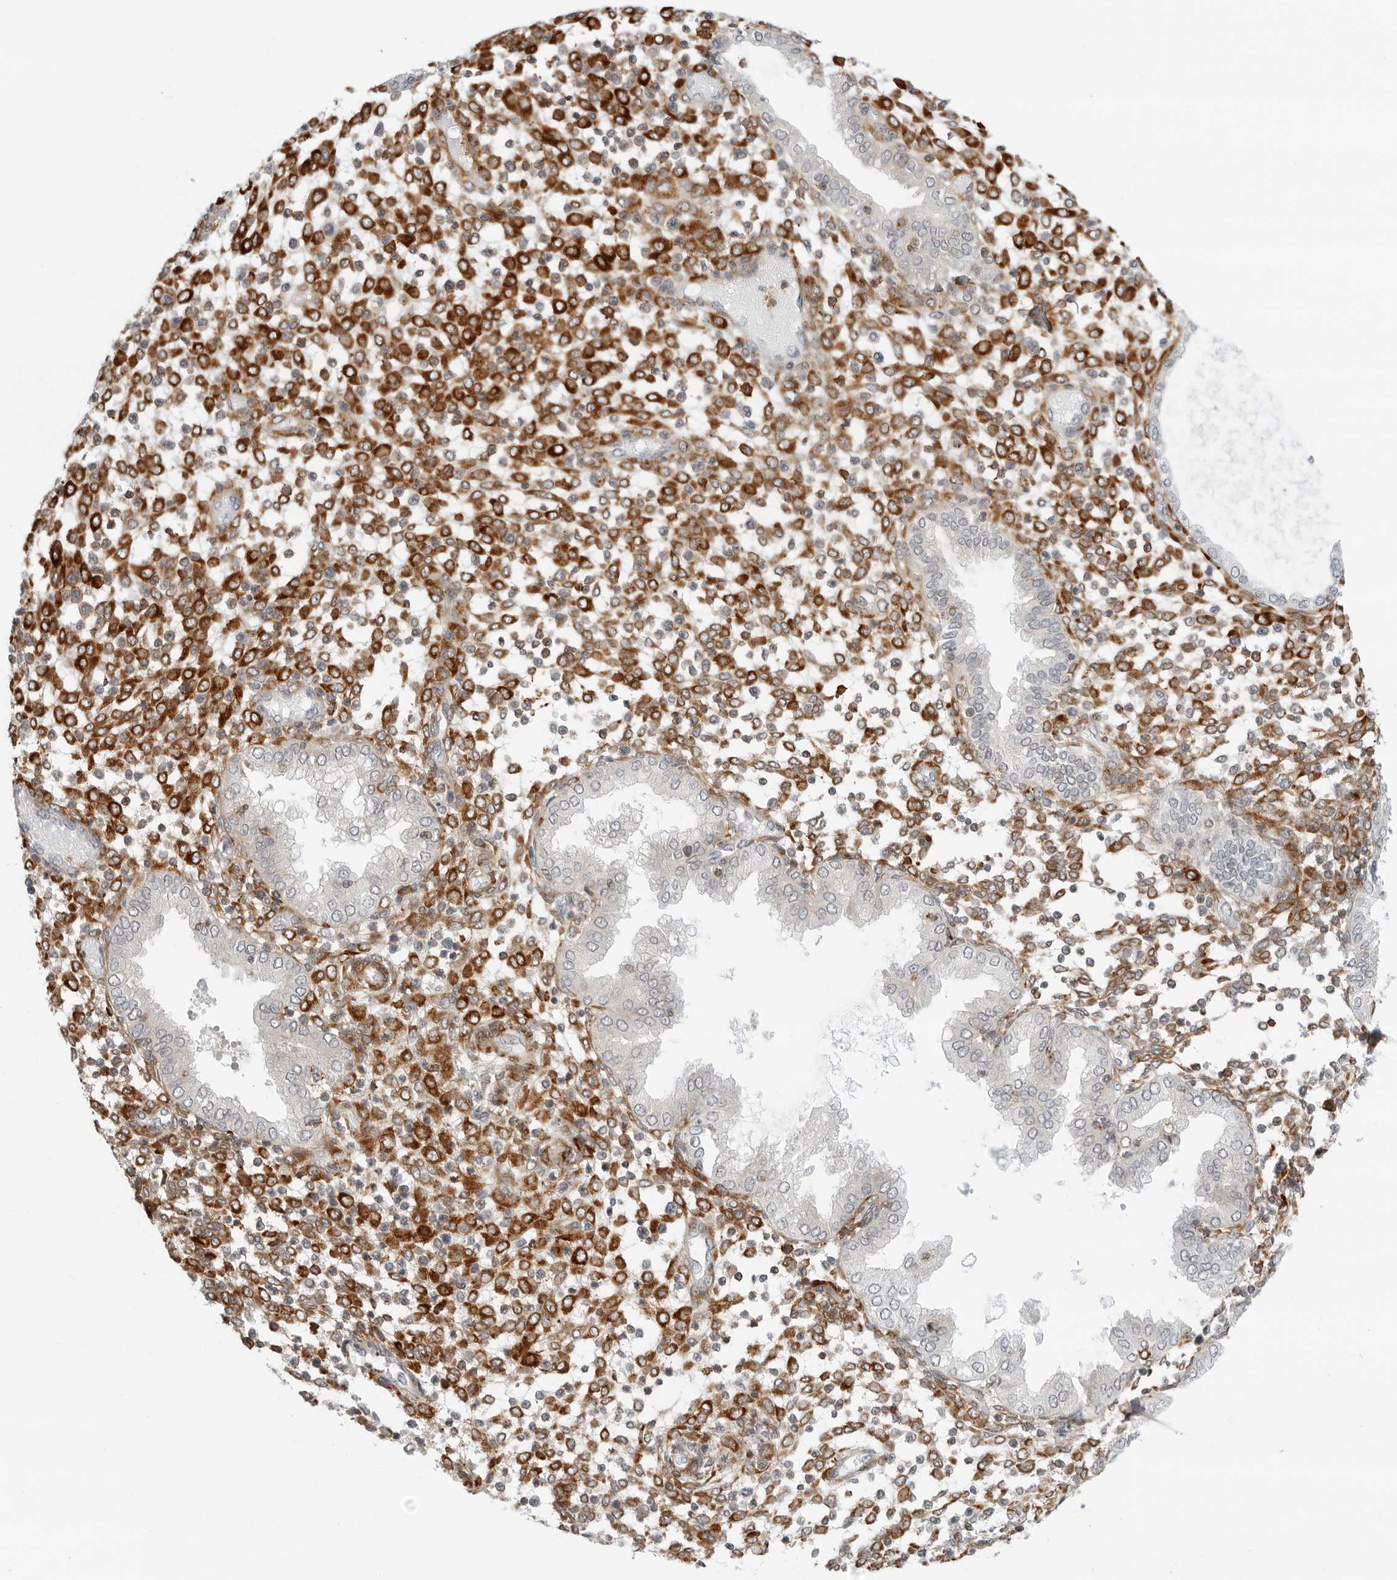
{"staining": {"intensity": "strong", "quantity": "25%-75%", "location": "cytoplasmic/membranous"}, "tissue": "endometrium", "cell_type": "Cells in endometrial stroma", "image_type": "normal", "snomed": [{"axis": "morphology", "description": "Normal tissue, NOS"}, {"axis": "topography", "description": "Endometrium"}], "caption": "Endometrium stained for a protein (brown) shows strong cytoplasmic/membranous positive staining in about 25%-75% of cells in endometrial stroma.", "gene": "C1QTNF1", "patient": {"sex": "female", "age": 53}}